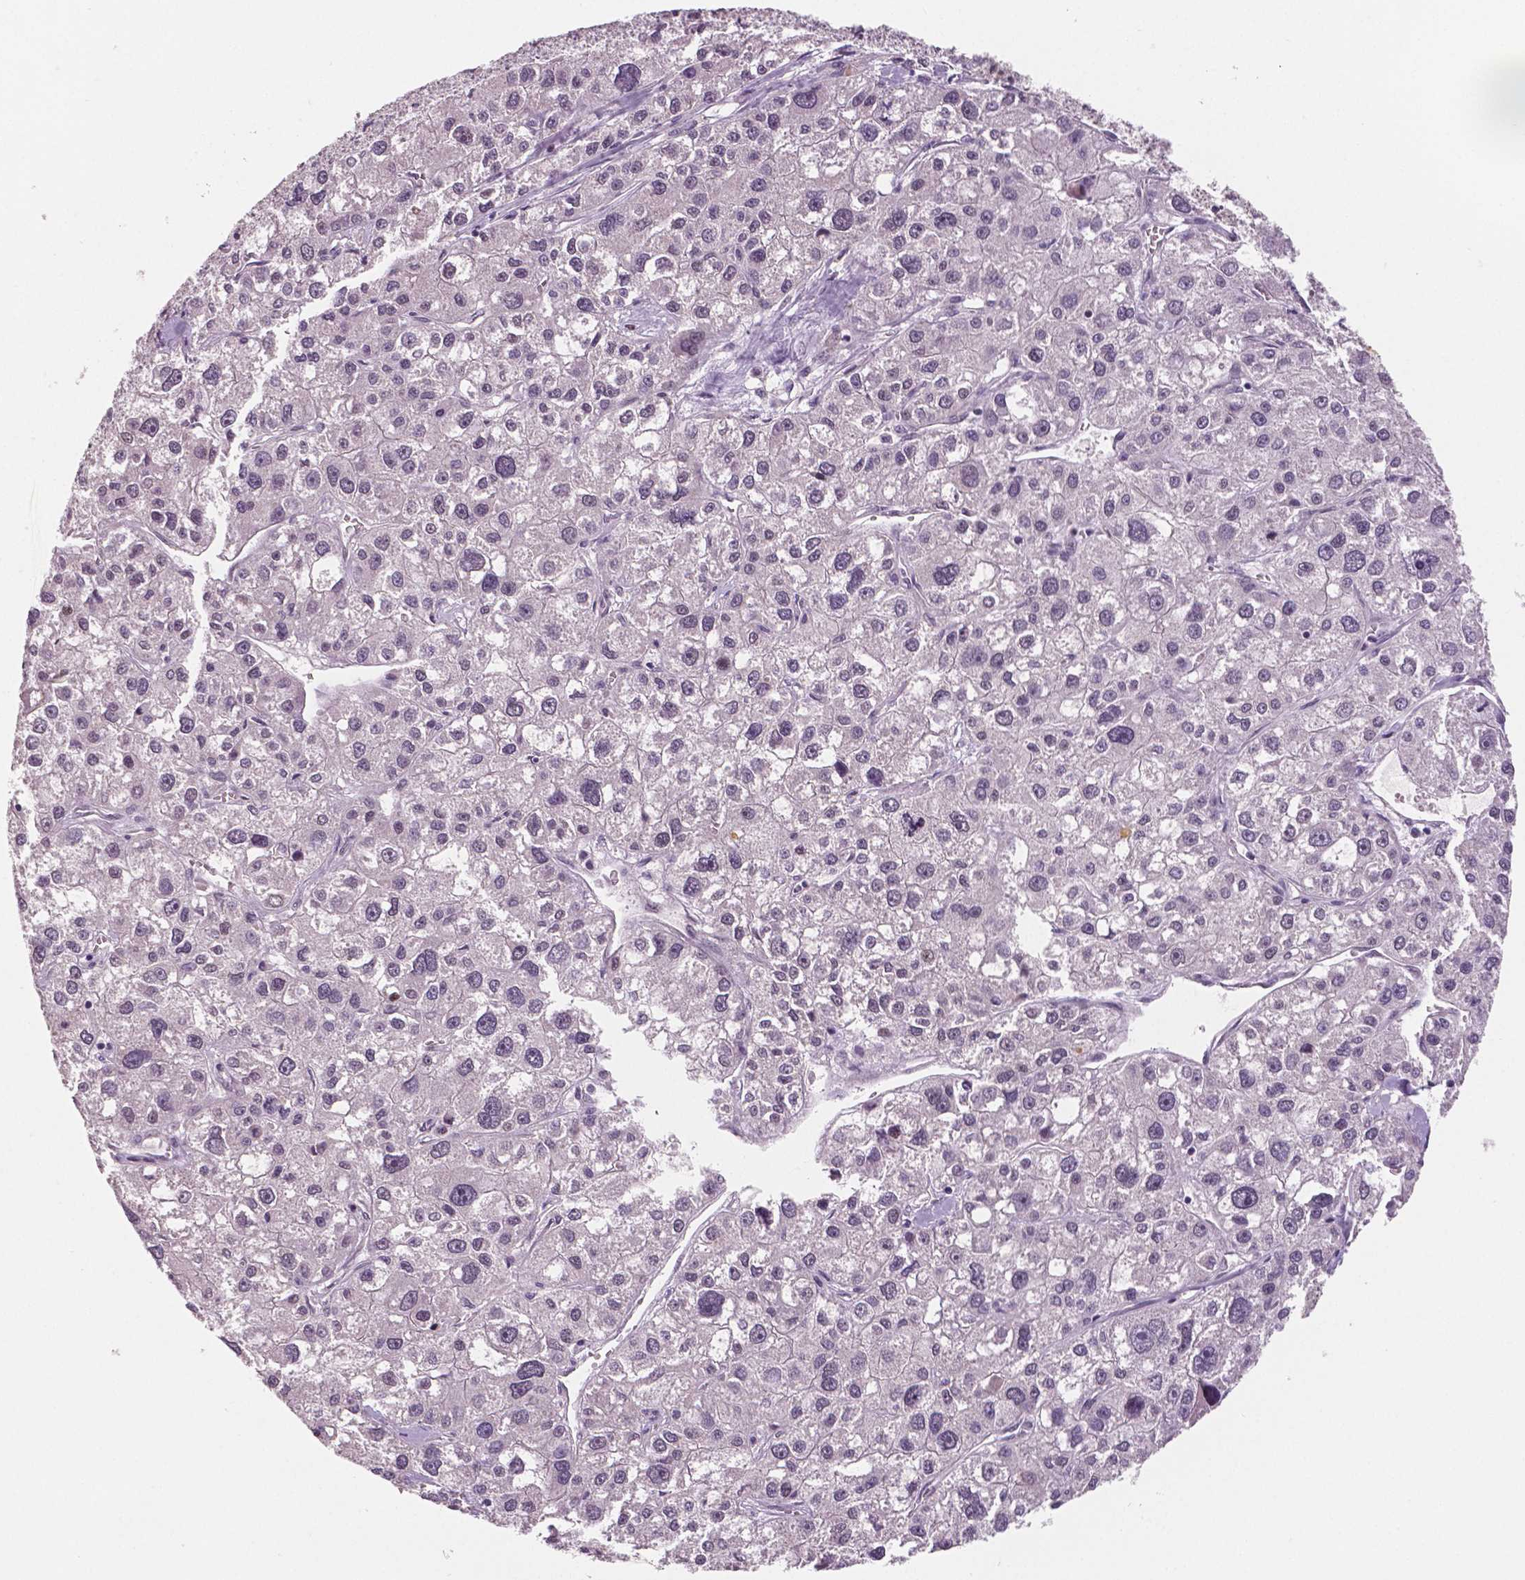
{"staining": {"intensity": "negative", "quantity": "none", "location": "none"}, "tissue": "liver cancer", "cell_type": "Tumor cells", "image_type": "cancer", "snomed": [{"axis": "morphology", "description": "Carcinoma, Hepatocellular, NOS"}, {"axis": "topography", "description": "Liver"}], "caption": "Tumor cells show no significant expression in hepatocellular carcinoma (liver).", "gene": "STAT3", "patient": {"sex": "male", "age": 73}}